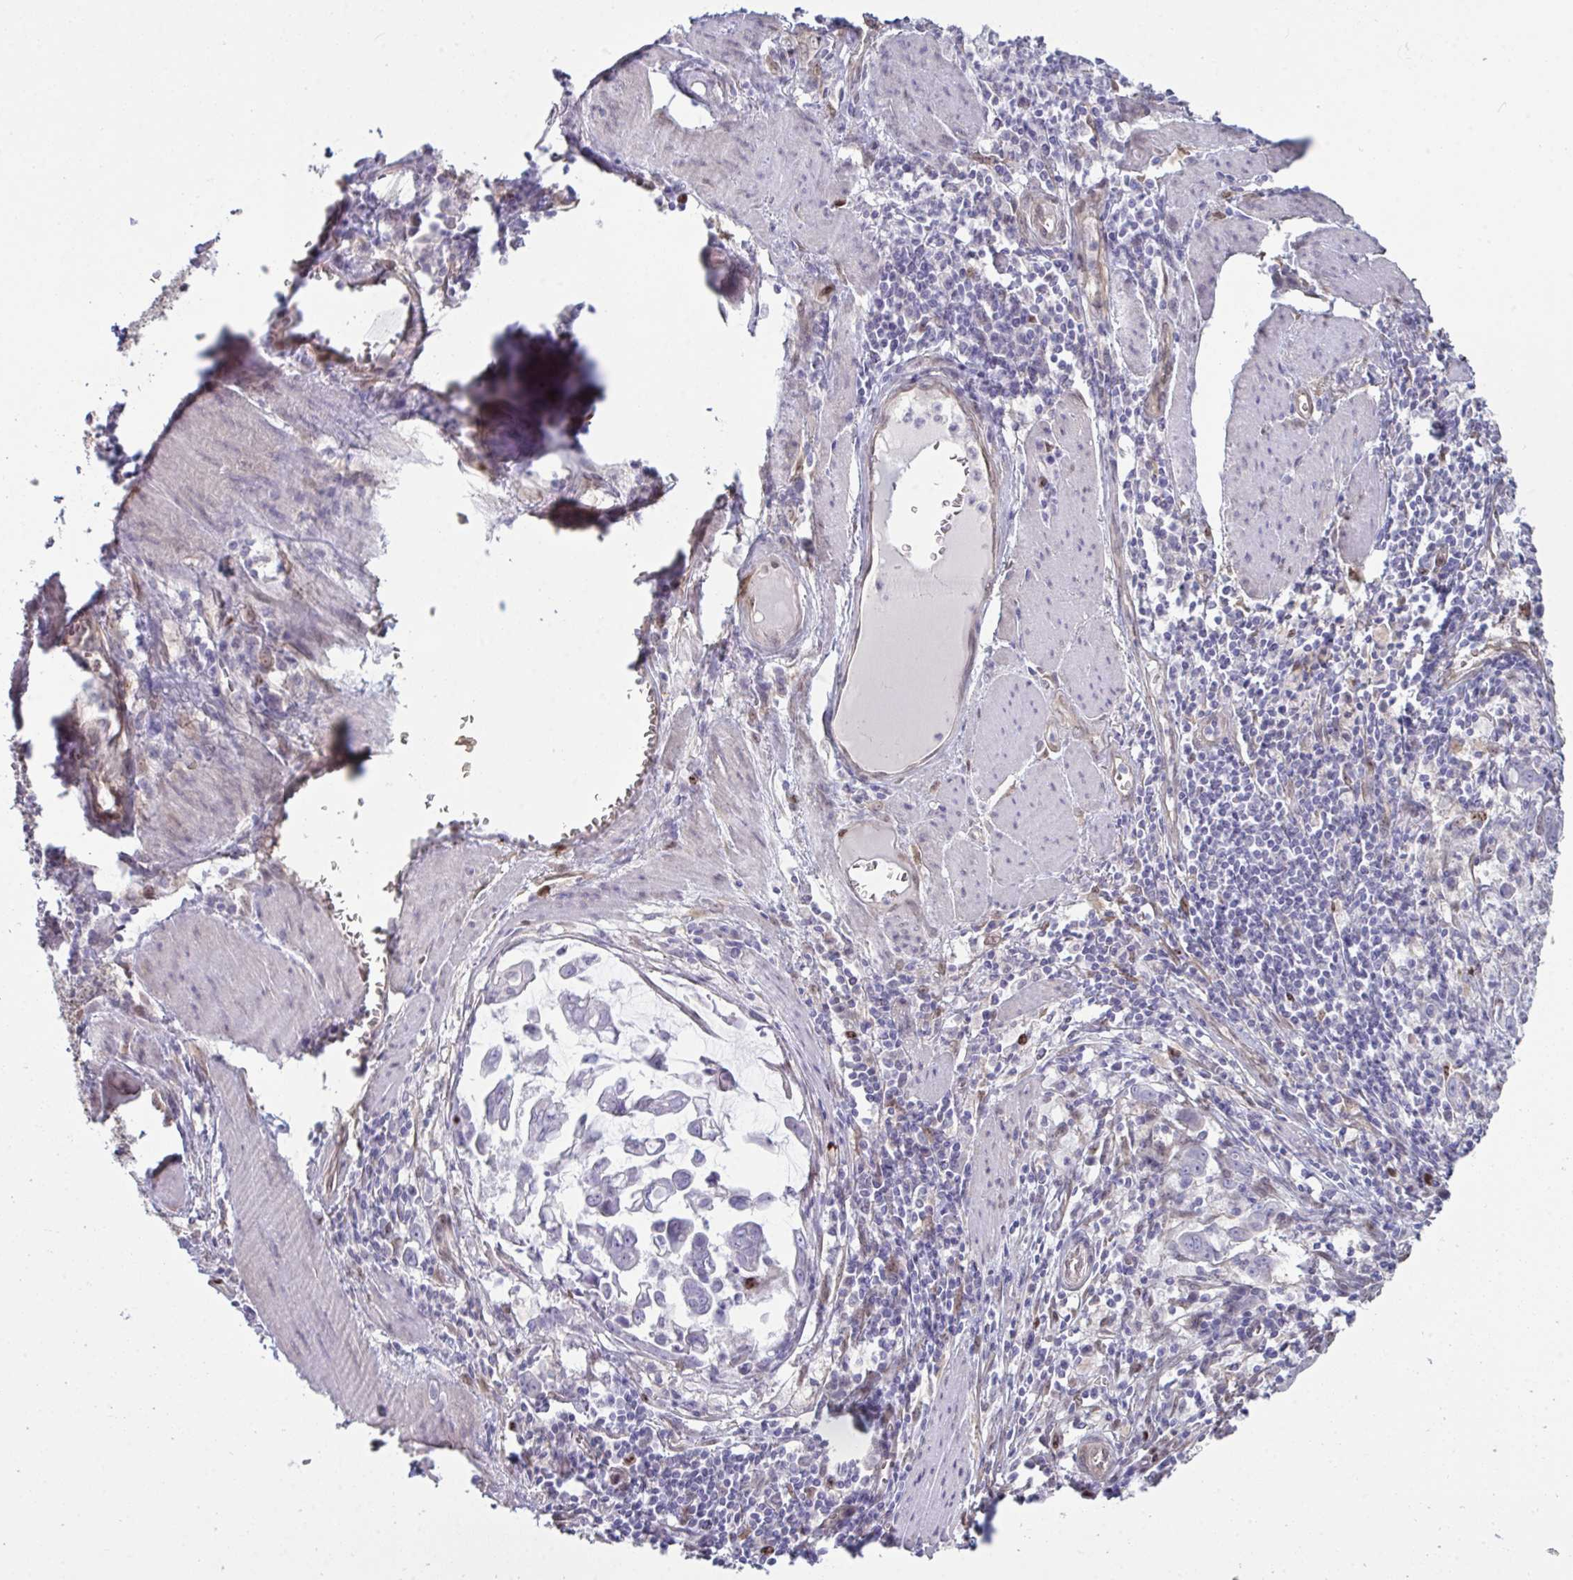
{"staining": {"intensity": "weak", "quantity": "<25%", "location": "nuclear"}, "tissue": "stomach cancer", "cell_type": "Tumor cells", "image_type": "cancer", "snomed": [{"axis": "morphology", "description": "Adenocarcinoma, NOS"}, {"axis": "topography", "description": "Stomach, upper"}], "caption": "Photomicrograph shows no significant protein expression in tumor cells of stomach cancer (adenocarcinoma). (DAB IHC visualized using brightfield microscopy, high magnification).", "gene": "SETD7", "patient": {"sex": "male", "age": 80}}